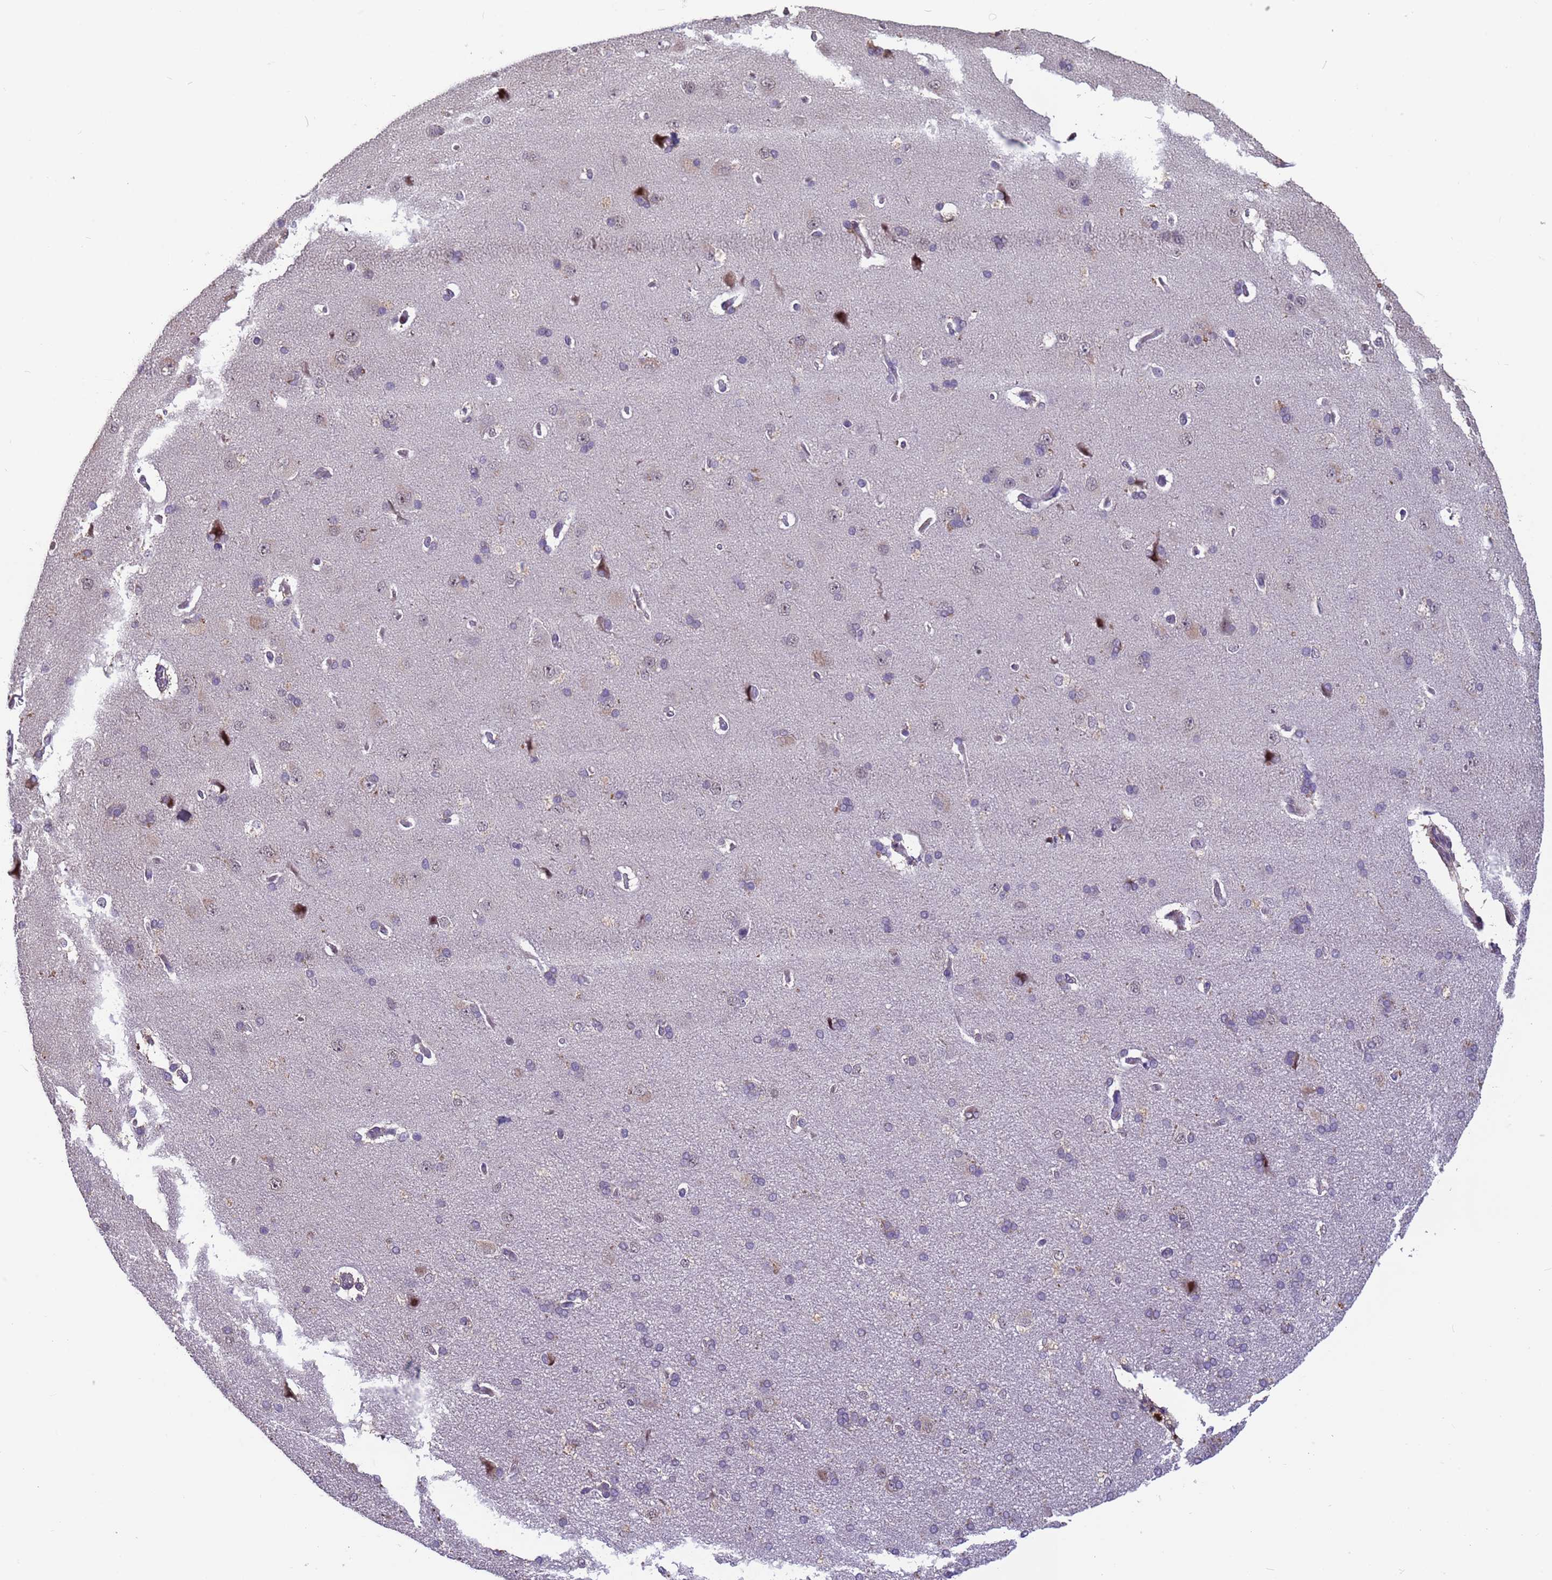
{"staining": {"intensity": "weak", "quantity": "25%-75%", "location": "cytoplasmic/membranous"}, "tissue": "cerebral cortex", "cell_type": "Endothelial cells", "image_type": "normal", "snomed": [{"axis": "morphology", "description": "Normal tissue, NOS"}, {"axis": "topography", "description": "Cerebral cortex"}], "caption": "Weak cytoplasmic/membranous expression for a protein is identified in about 25%-75% of endothelial cells of normal cerebral cortex using immunohistochemistry.", "gene": "VWA3A", "patient": {"sex": "male", "age": 62}}